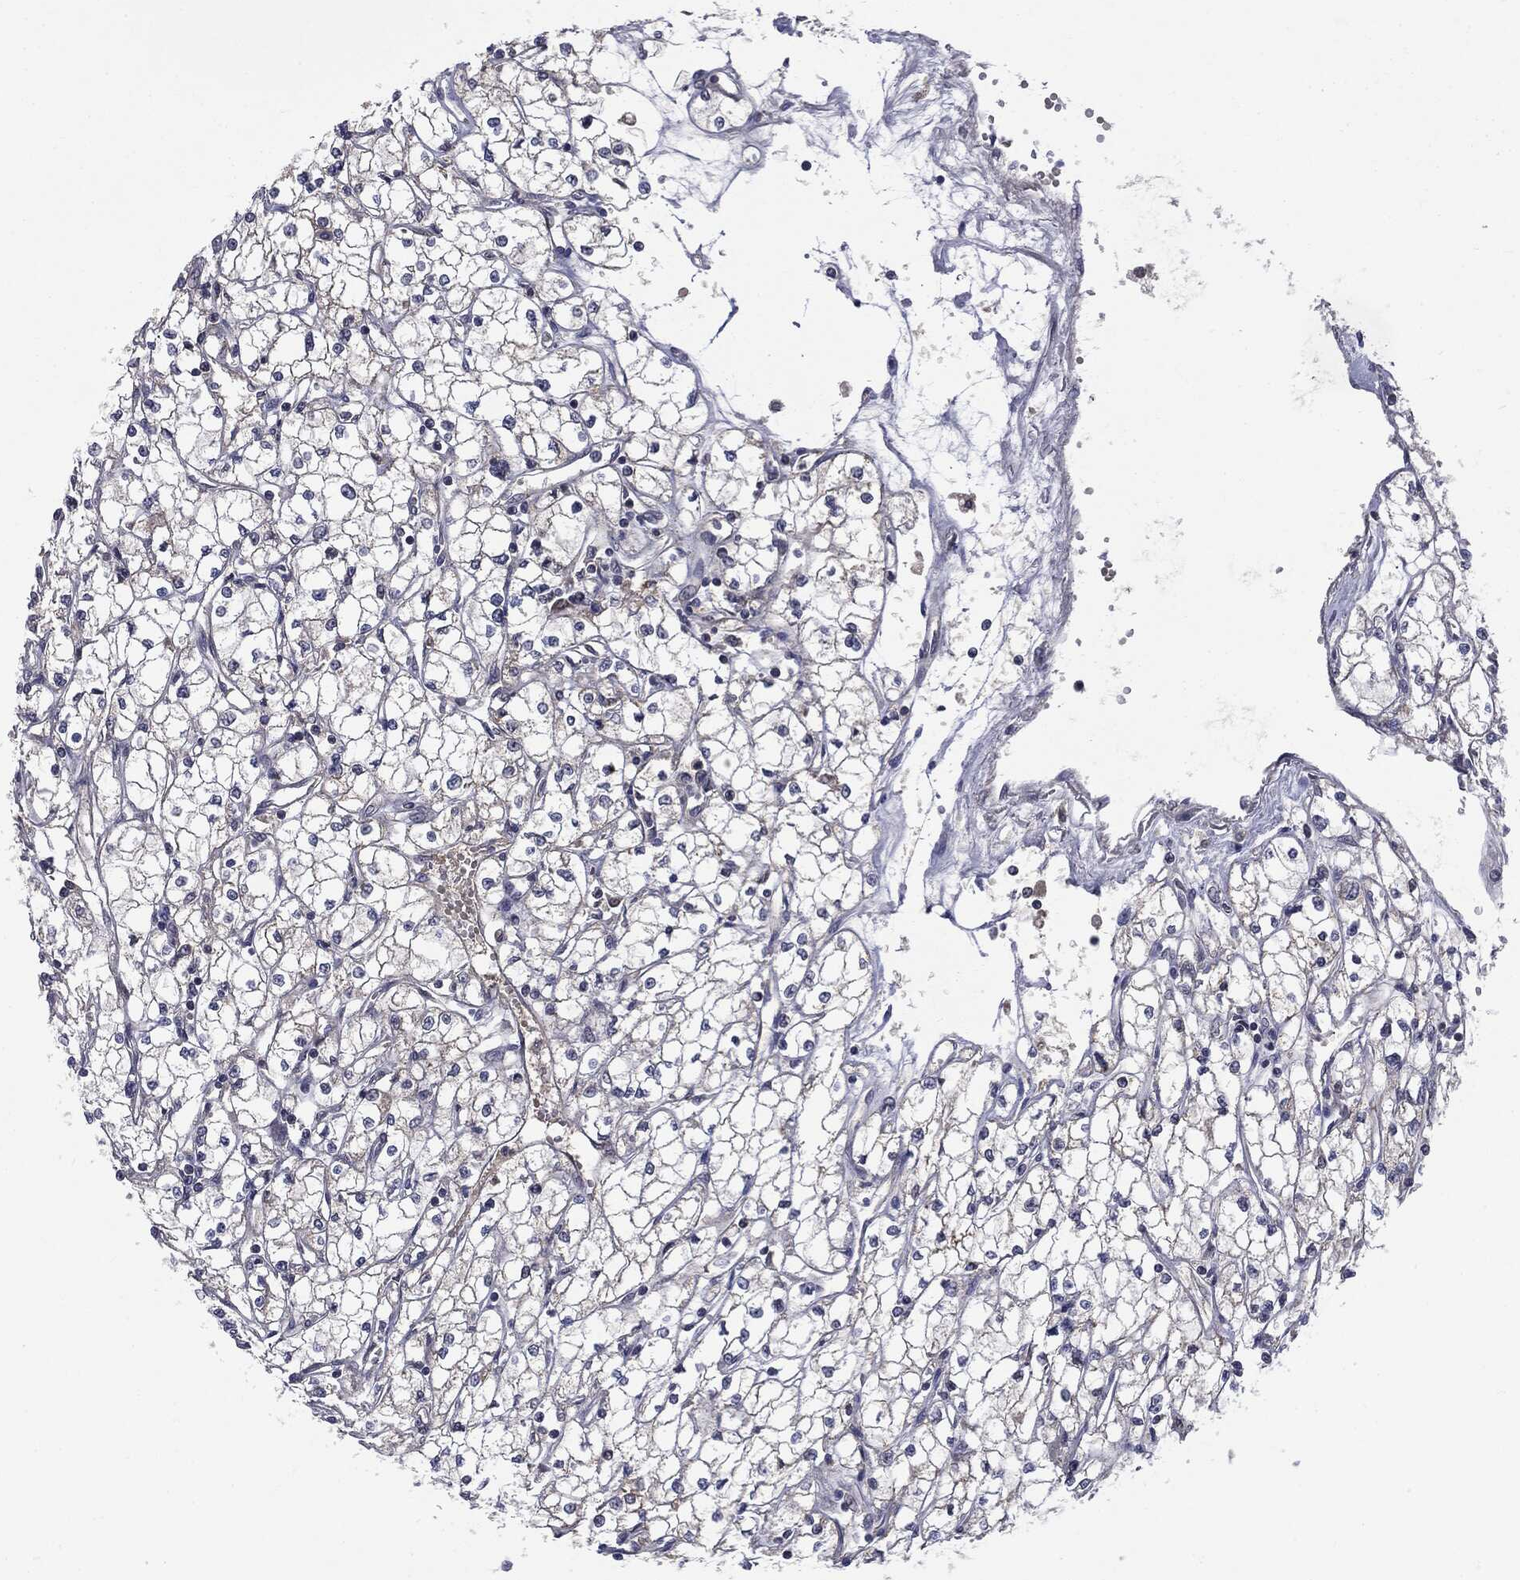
{"staining": {"intensity": "negative", "quantity": "none", "location": "none"}, "tissue": "renal cancer", "cell_type": "Tumor cells", "image_type": "cancer", "snomed": [{"axis": "morphology", "description": "Adenocarcinoma, NOS"}, {"axis": "topography", "description": "Kidney"}], "caption": "Immunohistochemistry of human adenocarcinoma (renal) shows no staining in tumor cells. (Stains: DAB immunohistochemistry with hematoxylin counter stain, Microscopy: brightfield microscopy at high magnification).", "gene": "PTPA", "patient": {"sex": "male", "age": 67}}